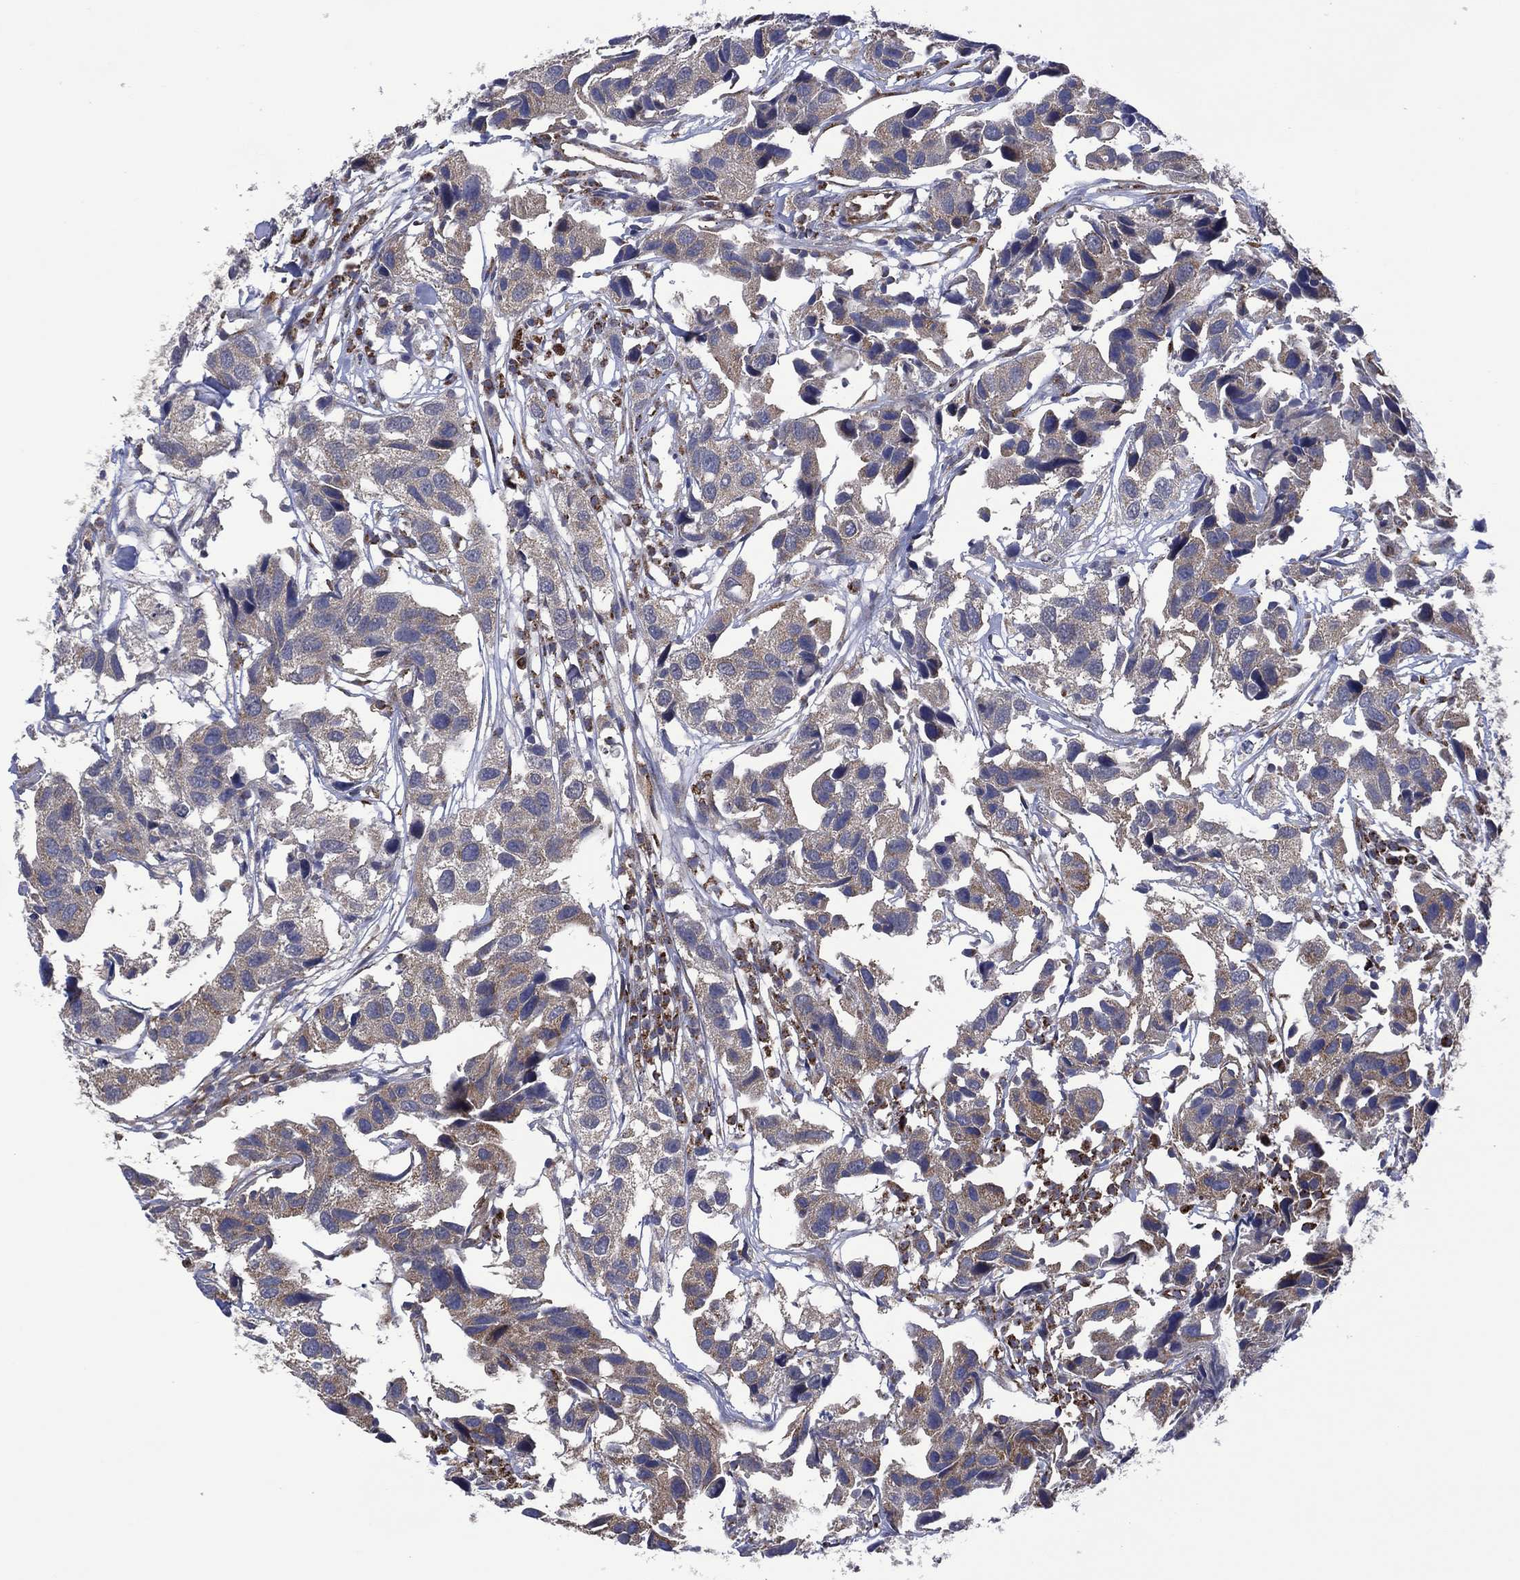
{"staining": {"intensity": "negative", "quantity": "none", "location": "none"}, "tissue": "urothelial cancer", "cell_type": "Tumor cells", "image_type": "cancer", "snomed": [{"axis": "morphology", "description": "Urothelial carcinoma, High grade"}, {"axis": "topography", "description": "Urinary bladder"}], "caption": "Immunohistochemistry (IHC) of human urothelial cancer exhibits no expression in tumor cells.", "gene": "HTD2", "patient": {"sex": "male", "age": 79}}